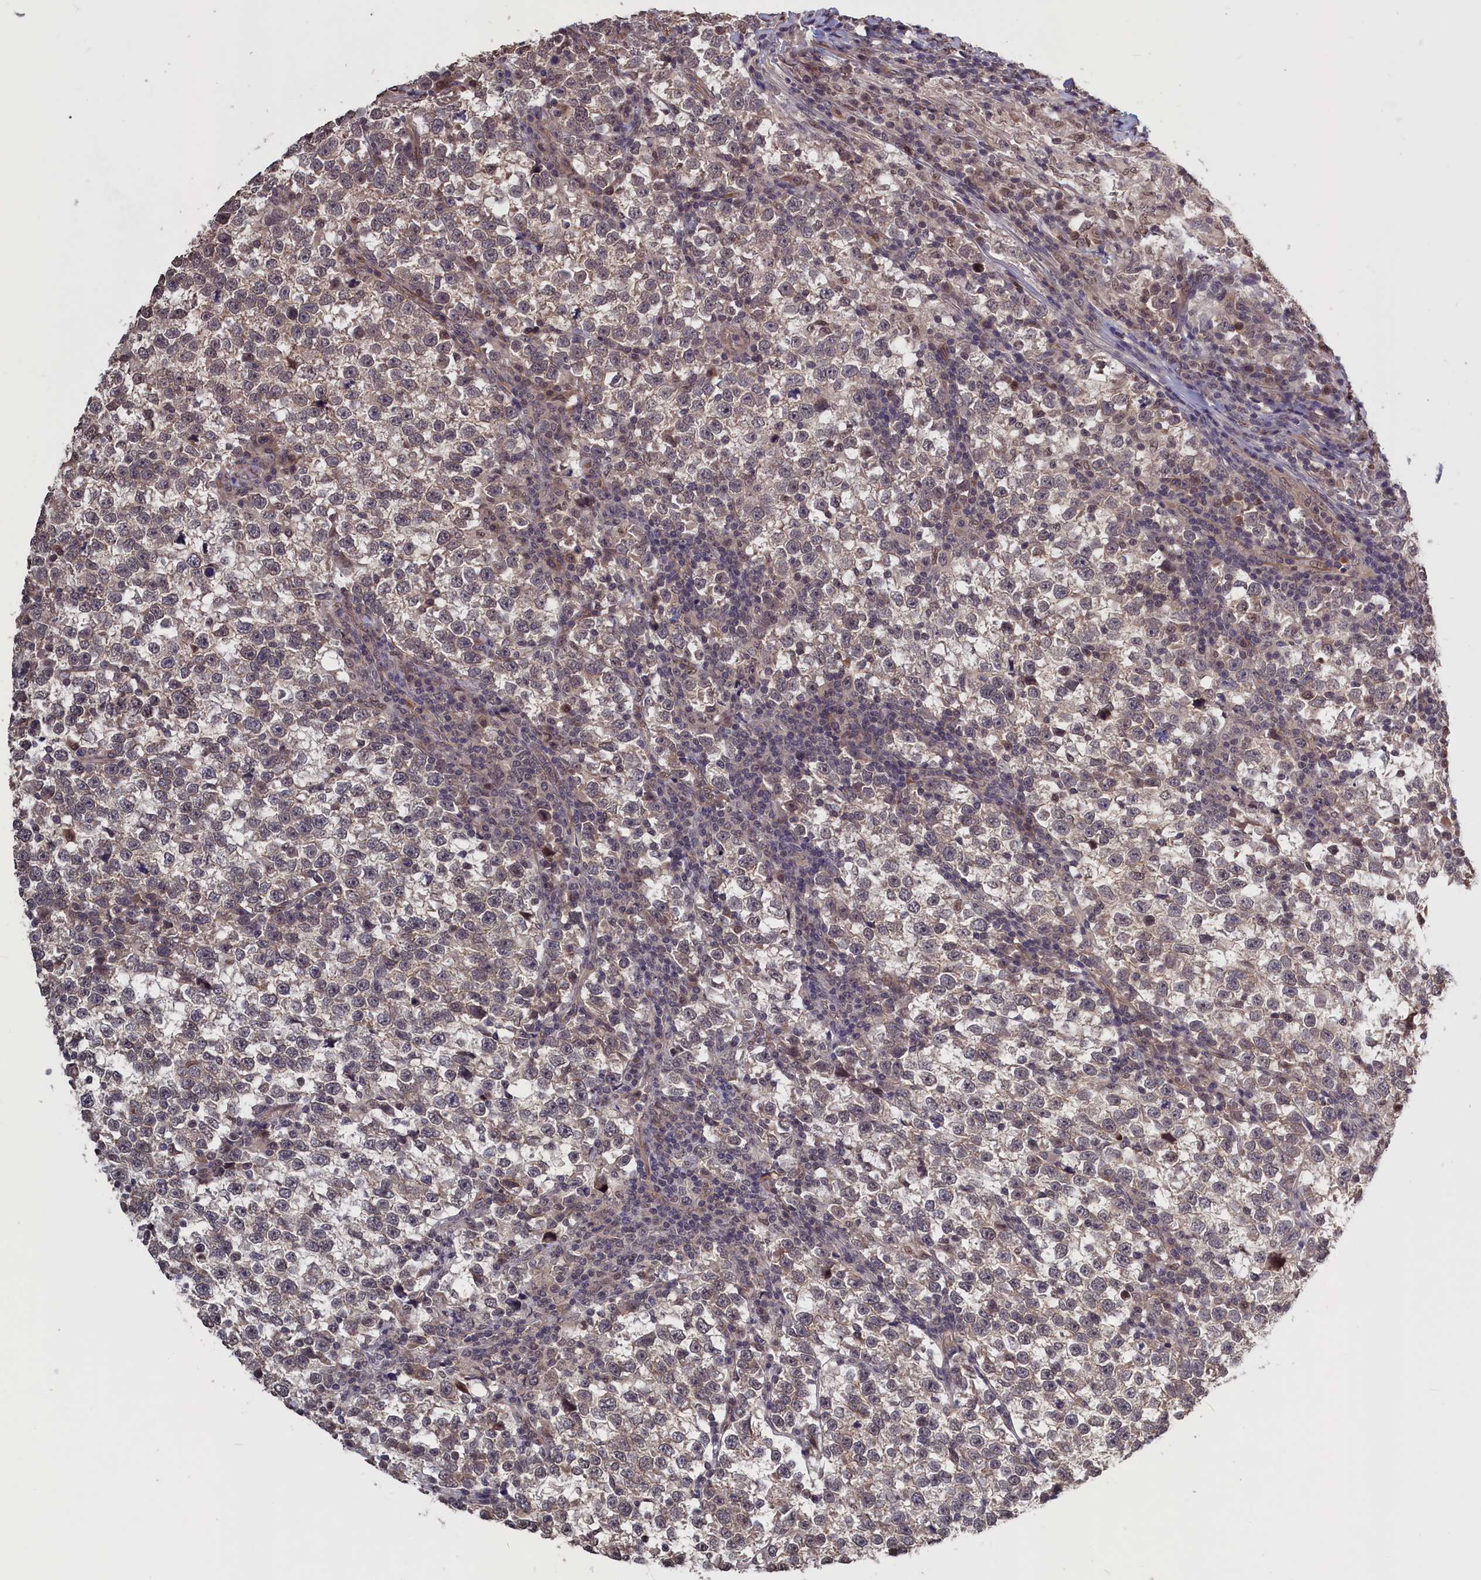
{"staining": {"intensity": "negative", "quantity": "none", "location": "none"}, "tissue": "testis cancer", "cell_type": "Tumor cells", "image_type": "cancer", "snomed": [{"axis": "morphology", "description": "Normal tissue, NOS"}, {"axis": "morphology", "description": "Seminoma, NOS"}, {"axis": "topography", "description": "Testis"}], "caption": "Immunohistochemistry (IHC) of human testis cancer shows no expression in tumor cells.", "gene": "PLP2", "patient": {"sex": "male", "age": 43}}